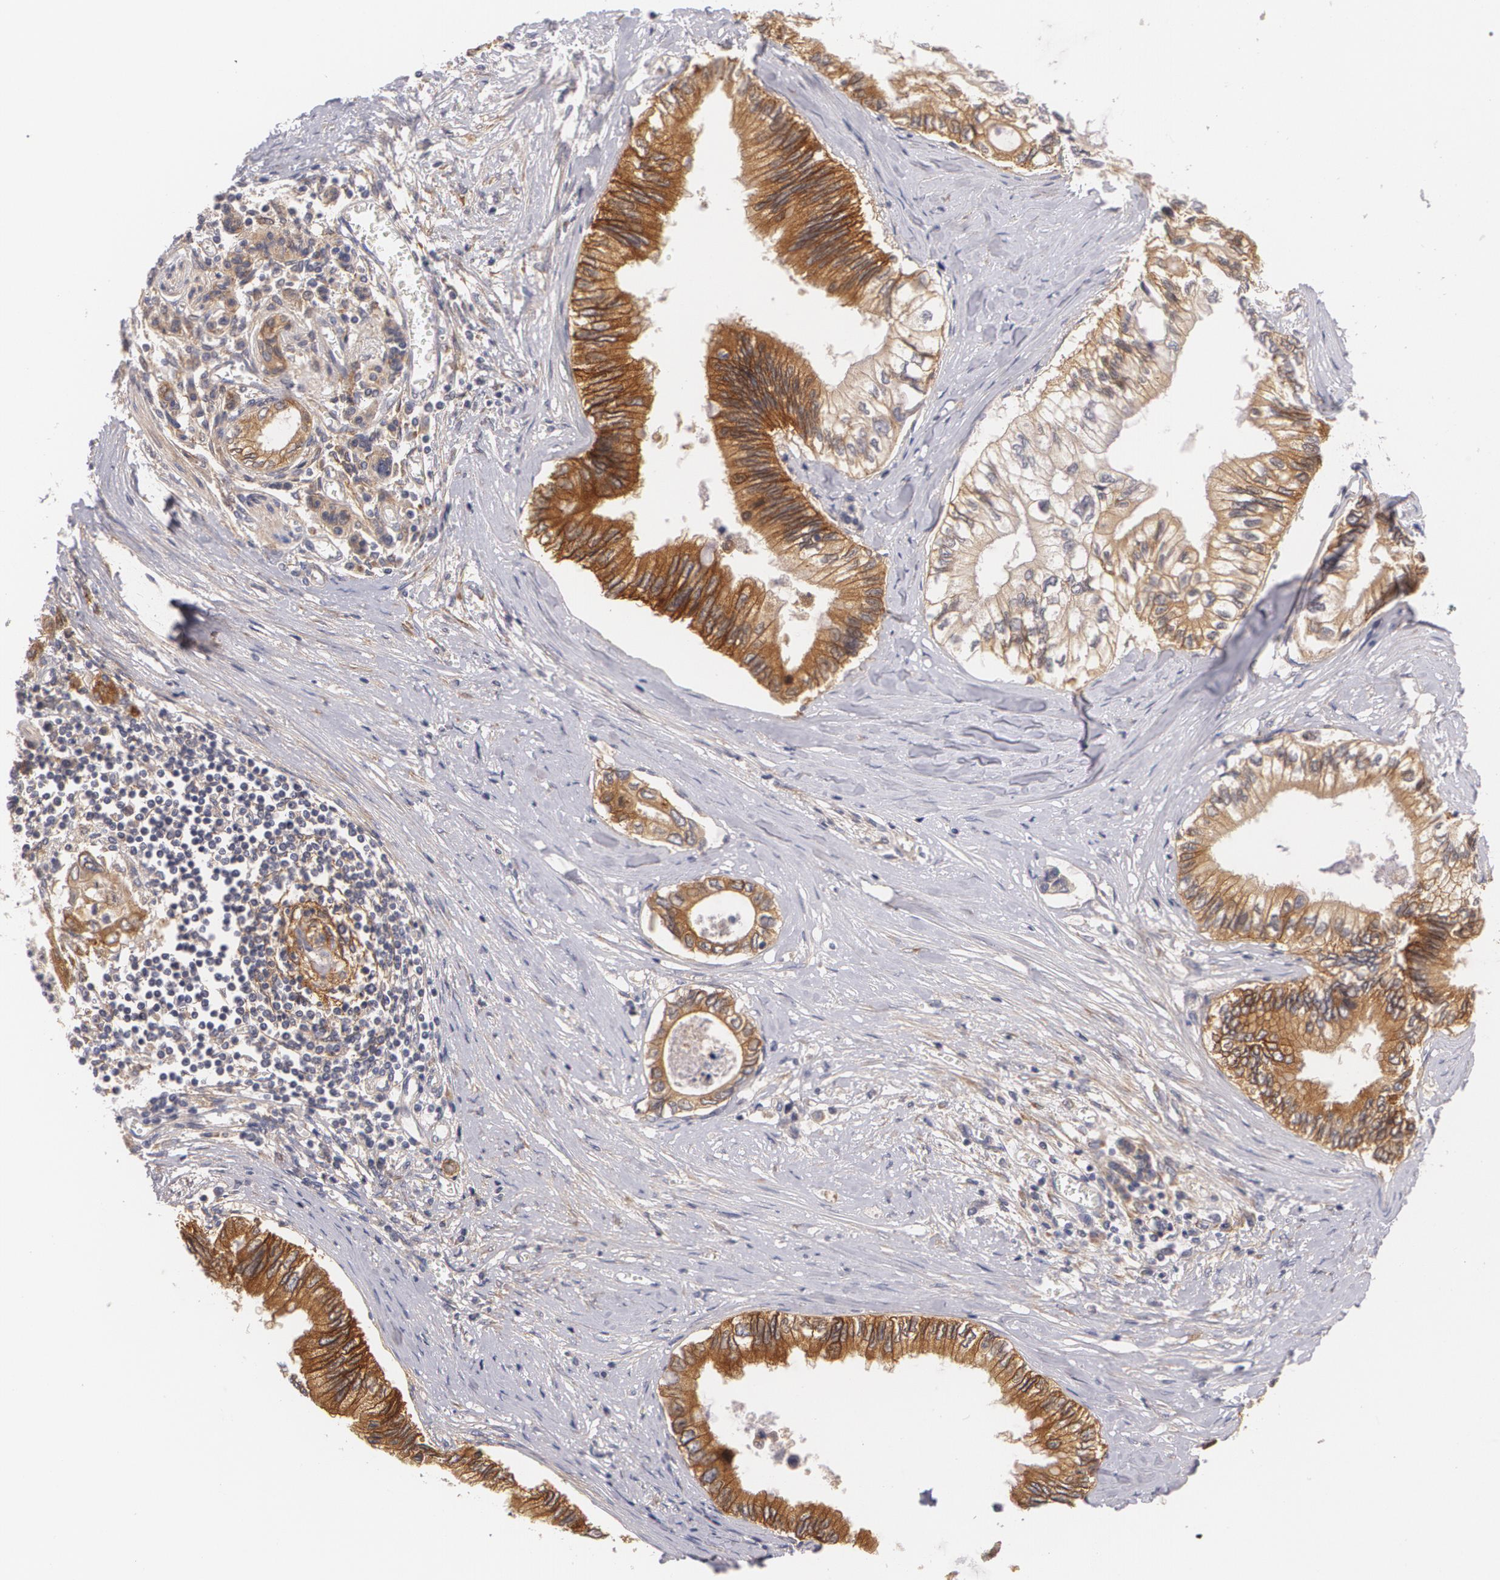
{"staining": {"intensity": "strong", "quantity": ">75%", "location": "cytoplasmic/membranous"}, "tissue": "pancreatic cancer", "cell_type": "Tumor cells", "image_type": "cancer", "snomed": [{"axis": "morphology", "description": "Adenocarcinoma, NOS"}, {"axis": "topography", "description": "Pancreas"}], "caption": "Adenocarcinoma (pancreatic) was stained to show a protein in brown. There is high levels of strong cytoplasmic/membranous positivity in about >75% of tumor cells.", "gene": "CASK", "patient": {"sex": "female", "age": 66}}